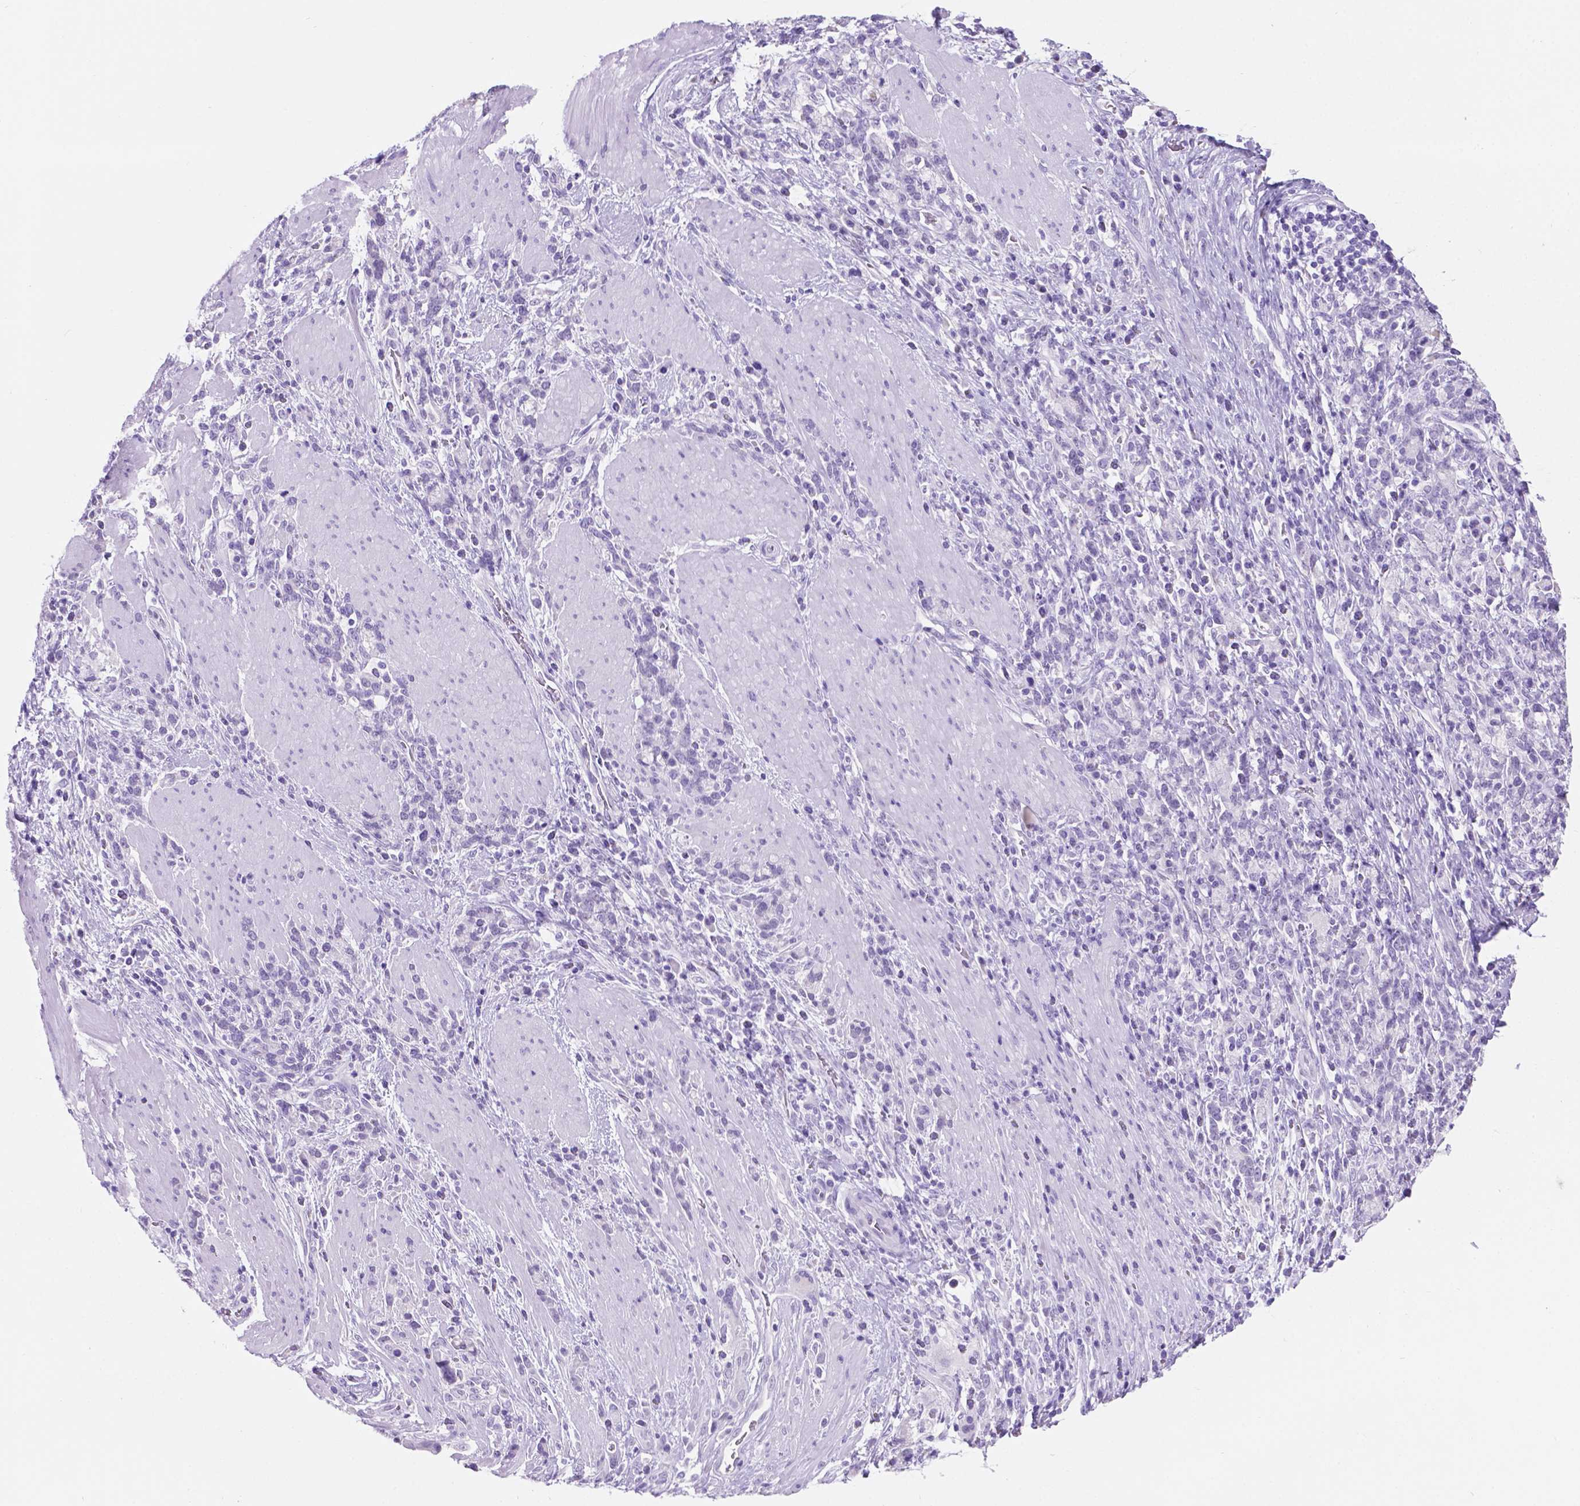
{"staining": {"intensity": "negative", "quantity": "none", "location": "none"}, "tissue": "stomach cancer", "cell_type": "Tumor cells", "image_type": "cancer", "snomed": [{"axis": "morphology", "description": "Adenocarcinoma, NOS"}, {"axis": "topography", "description": "Stomach"}], "caption": "Stomach cancer was stained to show a protein in brown. There is no significant expression in tumor cells. Brightfield microscopy of immunohistochemistry stained with DAB (3,3'-diaminobenzidine) (brown) and hematoxylin (blue), captured at high magnification.", "gene": "GRIN2B", "patient": {"sex": "female", "age": 57}}